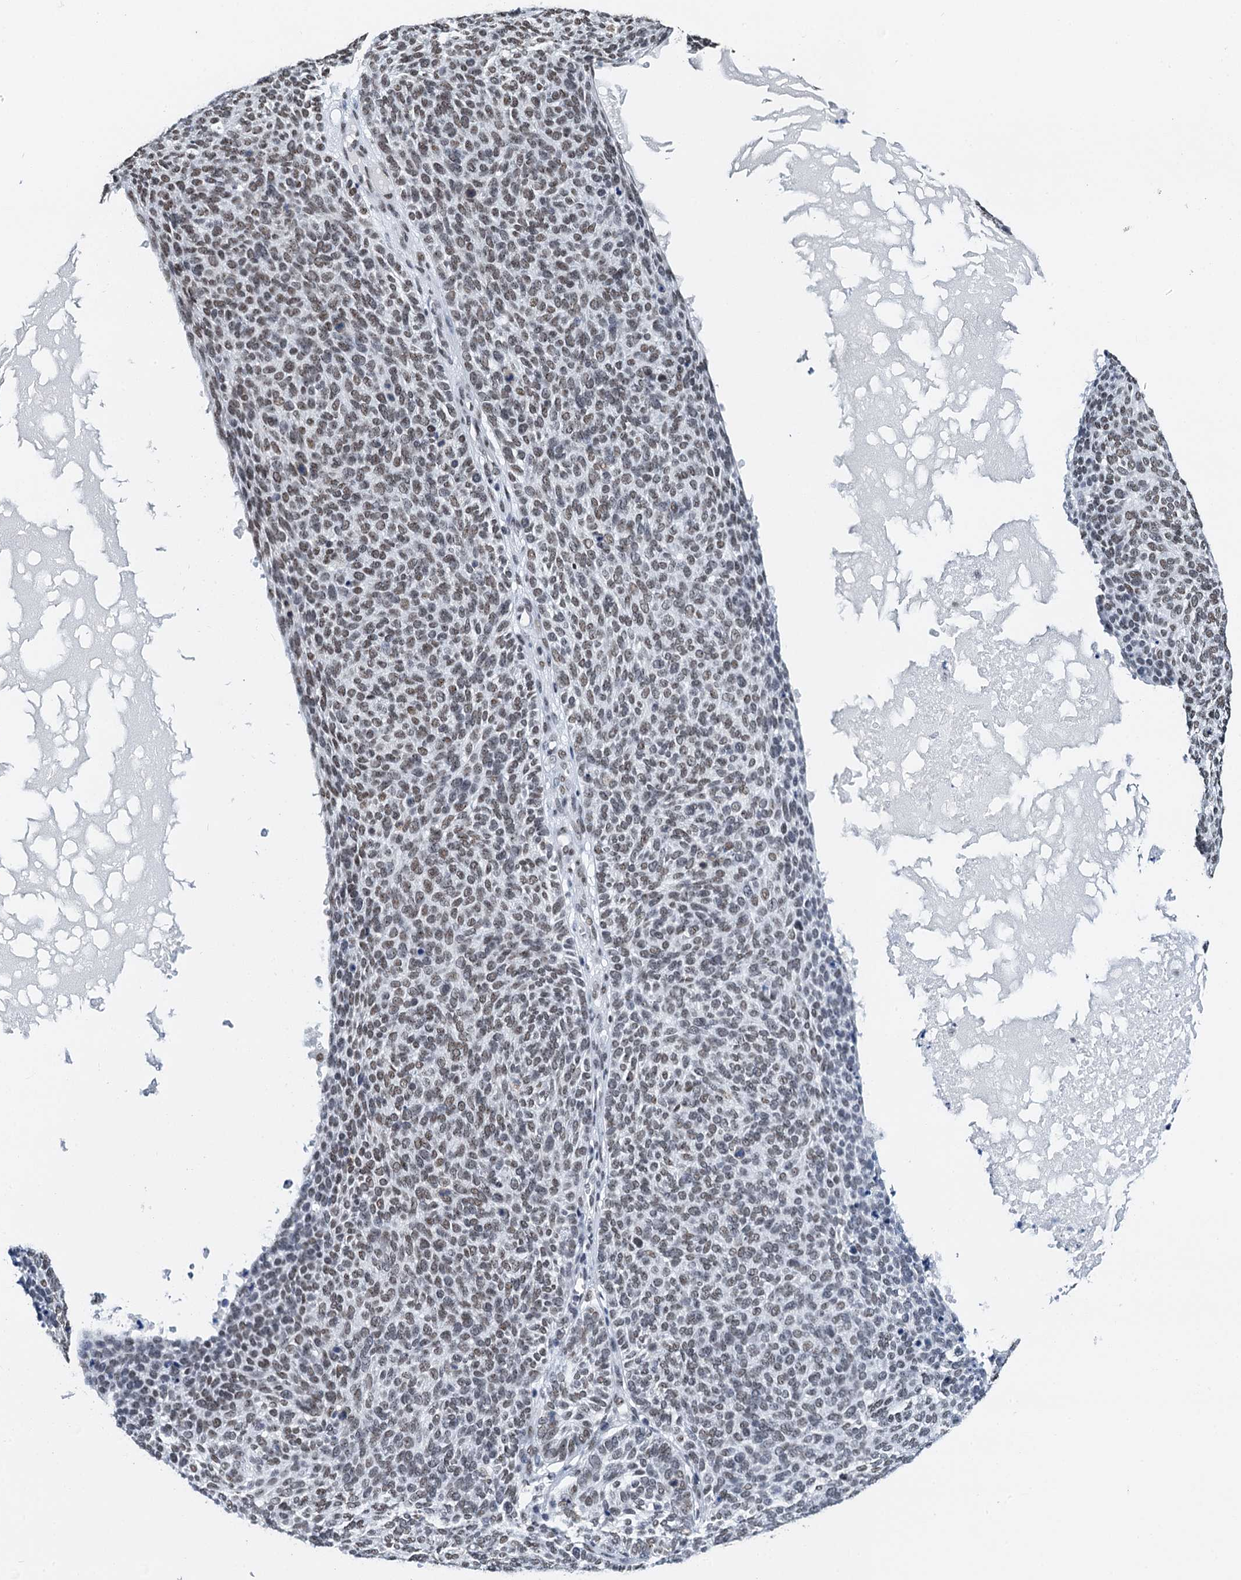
{"staining": {"intensity": "moderate", "quantity": ">75%", "location": "nuclear"}, "tissue": "skin cancer", "cell_type": "Tumor cells", "image_type": "cancer", "snomed": [{"axis": "morphology", "description": "Squamous cell carcinoma, NOS"}, {"axis": "topography", "description": "Skin"}], "caption": "A brown stain labels moderate nuclear staining of a protein in human skin squamous cell carcinoma tumor cells.", "gene": "SLTM", "patient": {"sex": "female", "age": 90}}